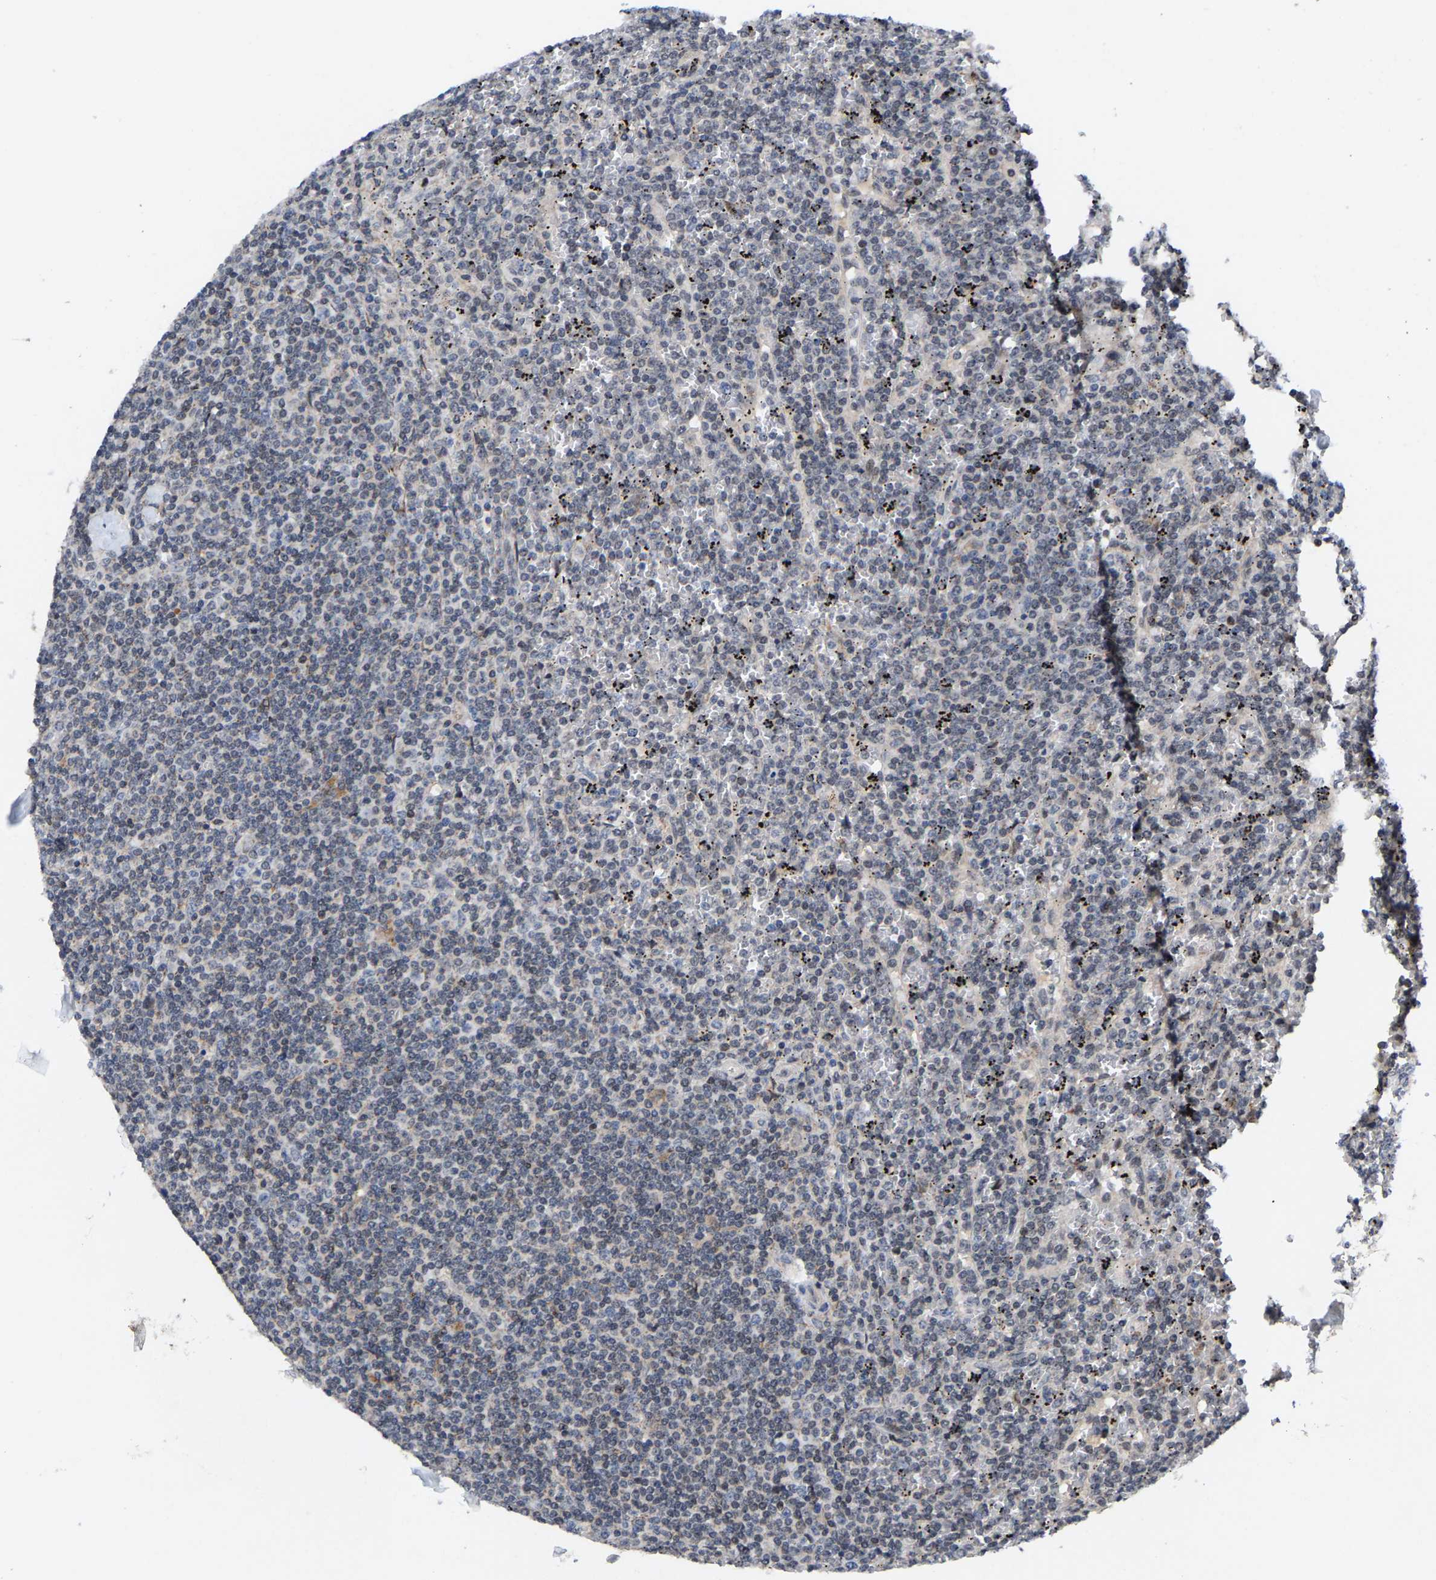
{"staining": {"intensity": "negative", "quantity": "none", "location": "none"}, "tissue": "lymphoma", "cell_type": "Tumor cells", "image_type": "cancer", "snomed": [{"axis": "morphology", "description": "Malignant lymphoma, non-Hodgkin's type, Low grade"}, {"axis": "topography", "description": "Spleen"}], "caption": "The image shows no significant expression in tumor cells of malignant lymphoma, non-Hodgkin's type (low-grade). (Immunohistochemistry, brightfield microscopy, high magnification).", "gene": "TDRKH", "patient": {"sex": "female", "age": 19}}